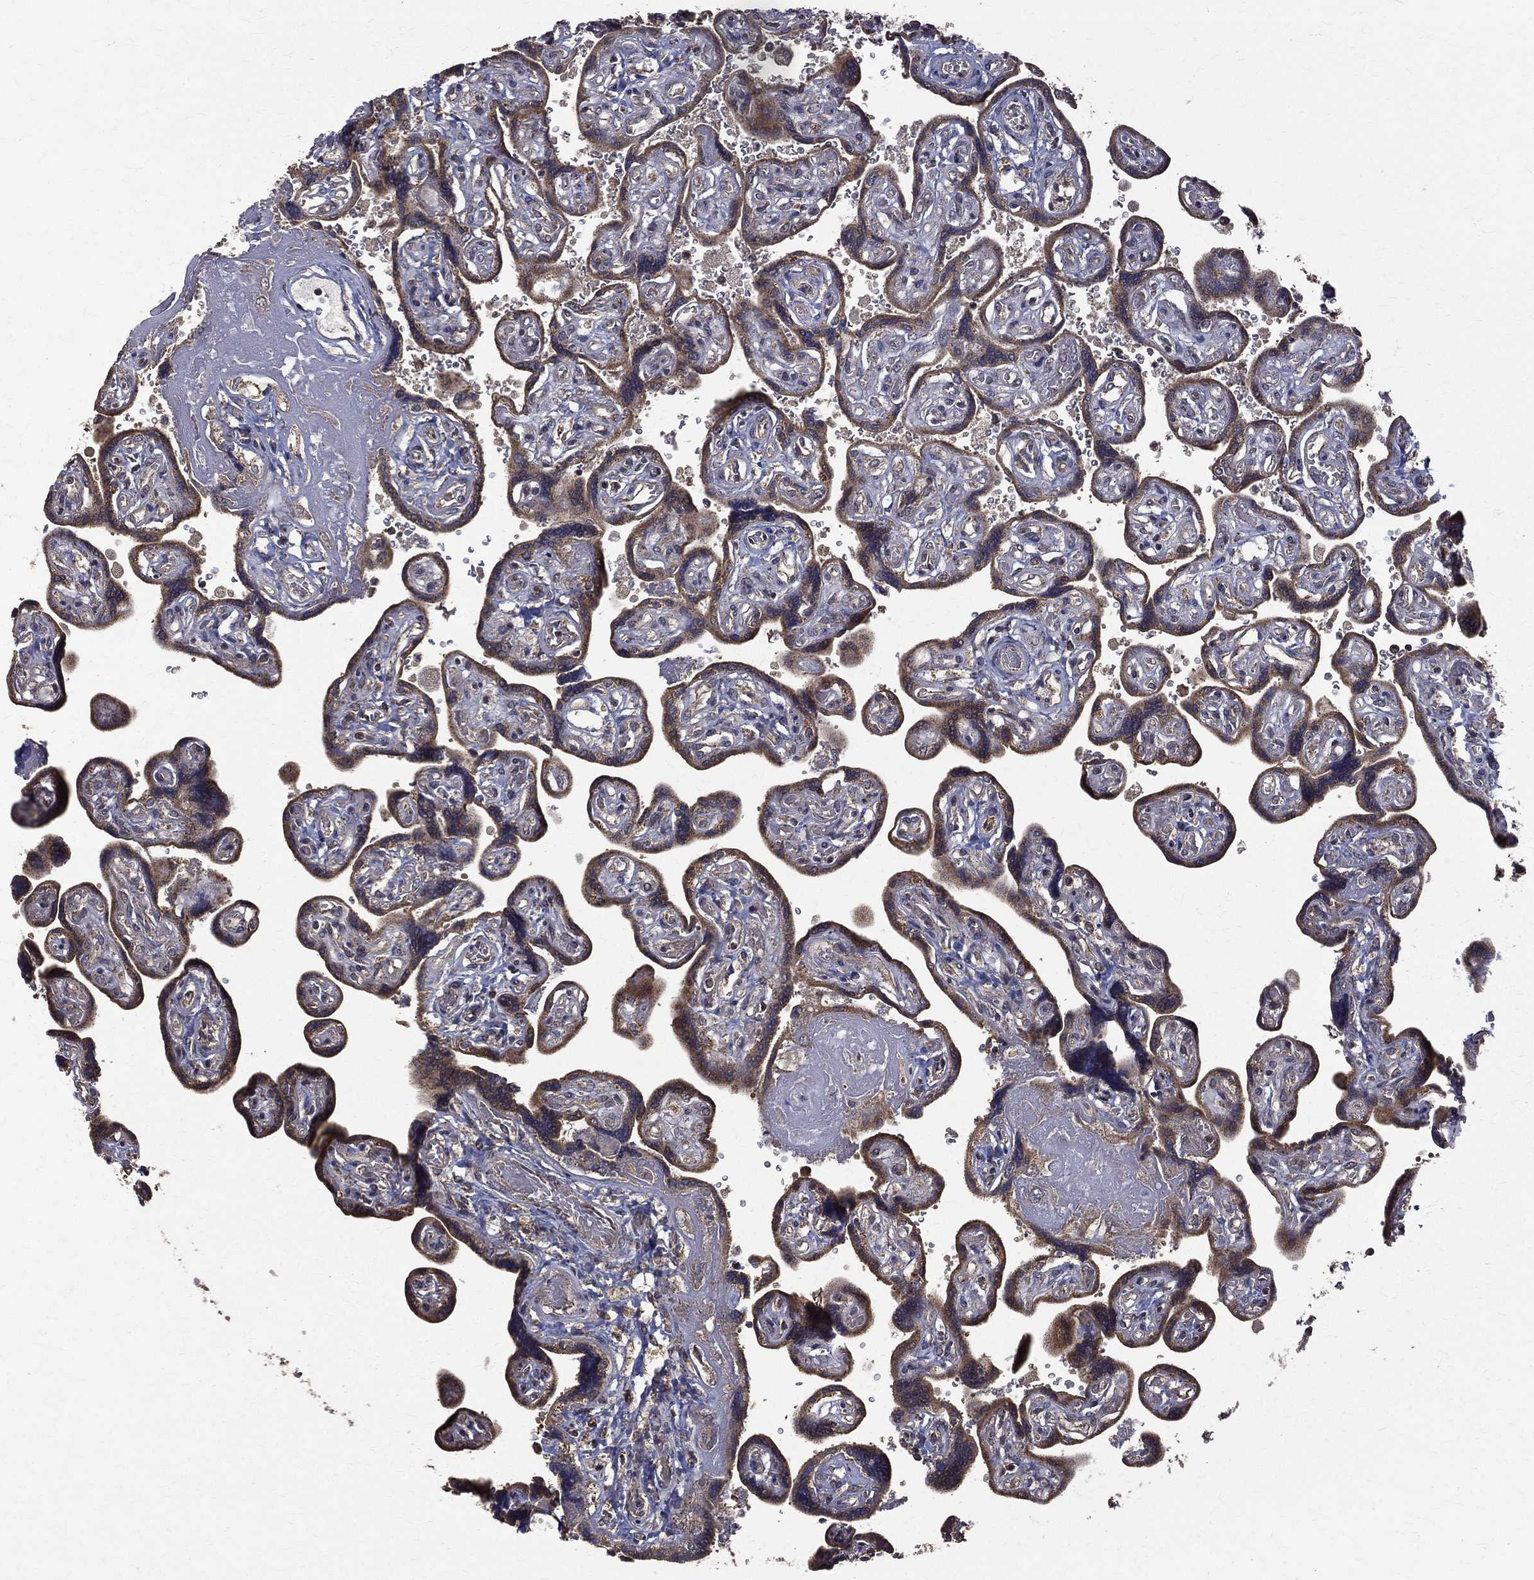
{"staining": {"intensity": "negative", "quantity": "none", "location": "none"}, "tissue": "placenta", "cell_type": "Decidual cells", "image_type": "normal", "snomed": [{"axis": "morphology", "description": "Normal tissue, NOS"}, {"axis": "topography", "description": "Placenta"}], "caption": "IHC of benign placenta demonstrates no positivity in decidual cells.", "gene": "RPGR", "patient": {"sex": "female", "age": 32}}